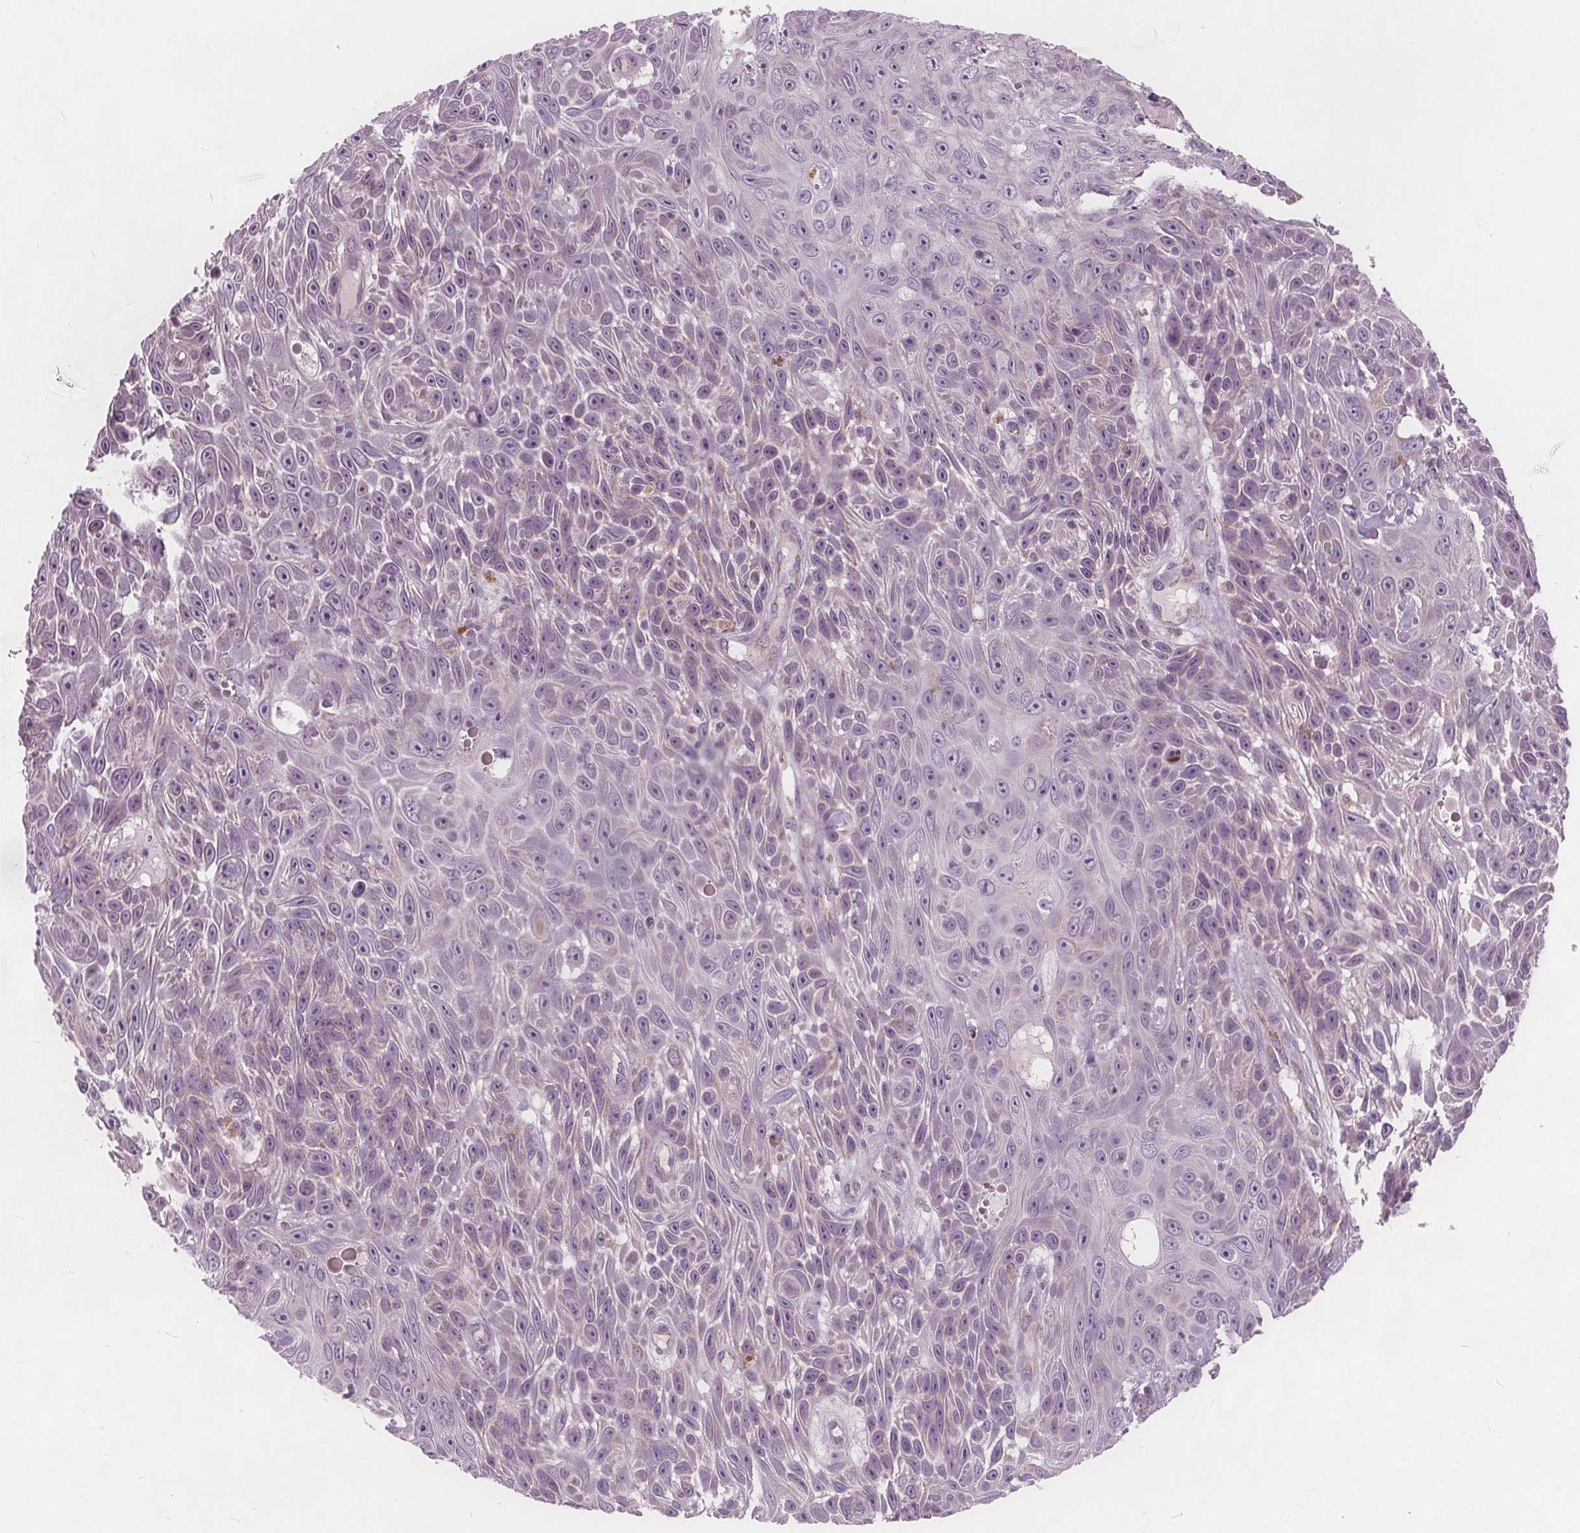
{"staining": {"intensity": "negative", "quantity": "none", "location": "none"}, "tissue": "skin cancer", "cell_type": "Tumor cells", "image_type": "cancer", "snomed": [{"axis": "morphology", "description": "Squamous cell carcinoma, NOS"}, {"axis": "topography", "description": "Skin"}], "caption": "The micrograph shows no significant staining in tumor cells of skin squamous cell carcinoma.", "gene": "ECI2", "patient": {"sex": "male", "age": 82}}